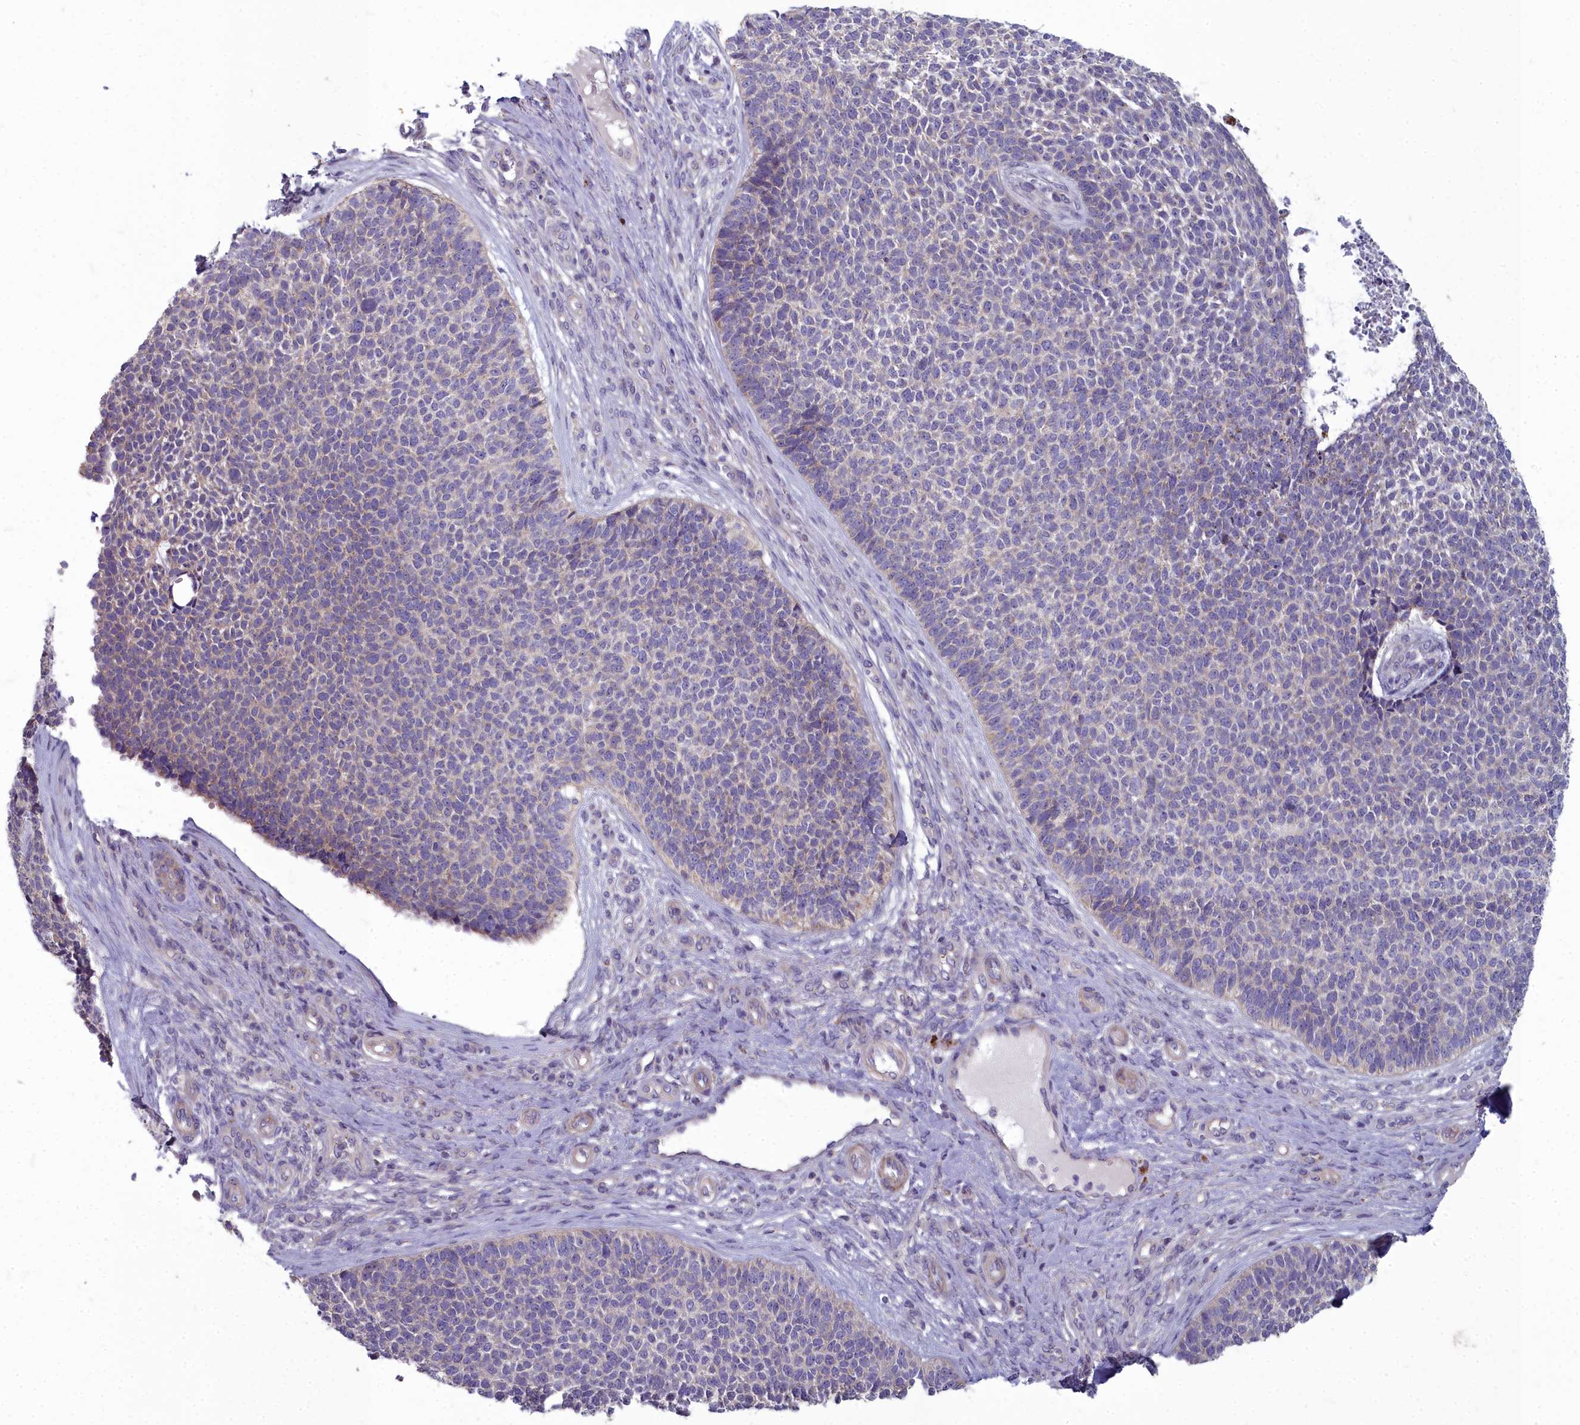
{"staining": {"intensity": "negative", "quantity": "none", "location": "none"}, "tissue": "skin cancer", "cell_type": "Tumor cells", "image_type": "cancer", "snomed": [{"axis": "morphology", "description": "Basal cell carcinoma"}, {"axis": "topography", "description": "Skin"}], "caption": "Photomicrograph shows no protein positivity in tumor cells of skin basal cell carcinoma tissue. (DAB immunohistochemistry visualized using brightfield microscopy, high magnification).", "gene": "INSYN2A", "patient": {"sex": "female", "age": 84}}